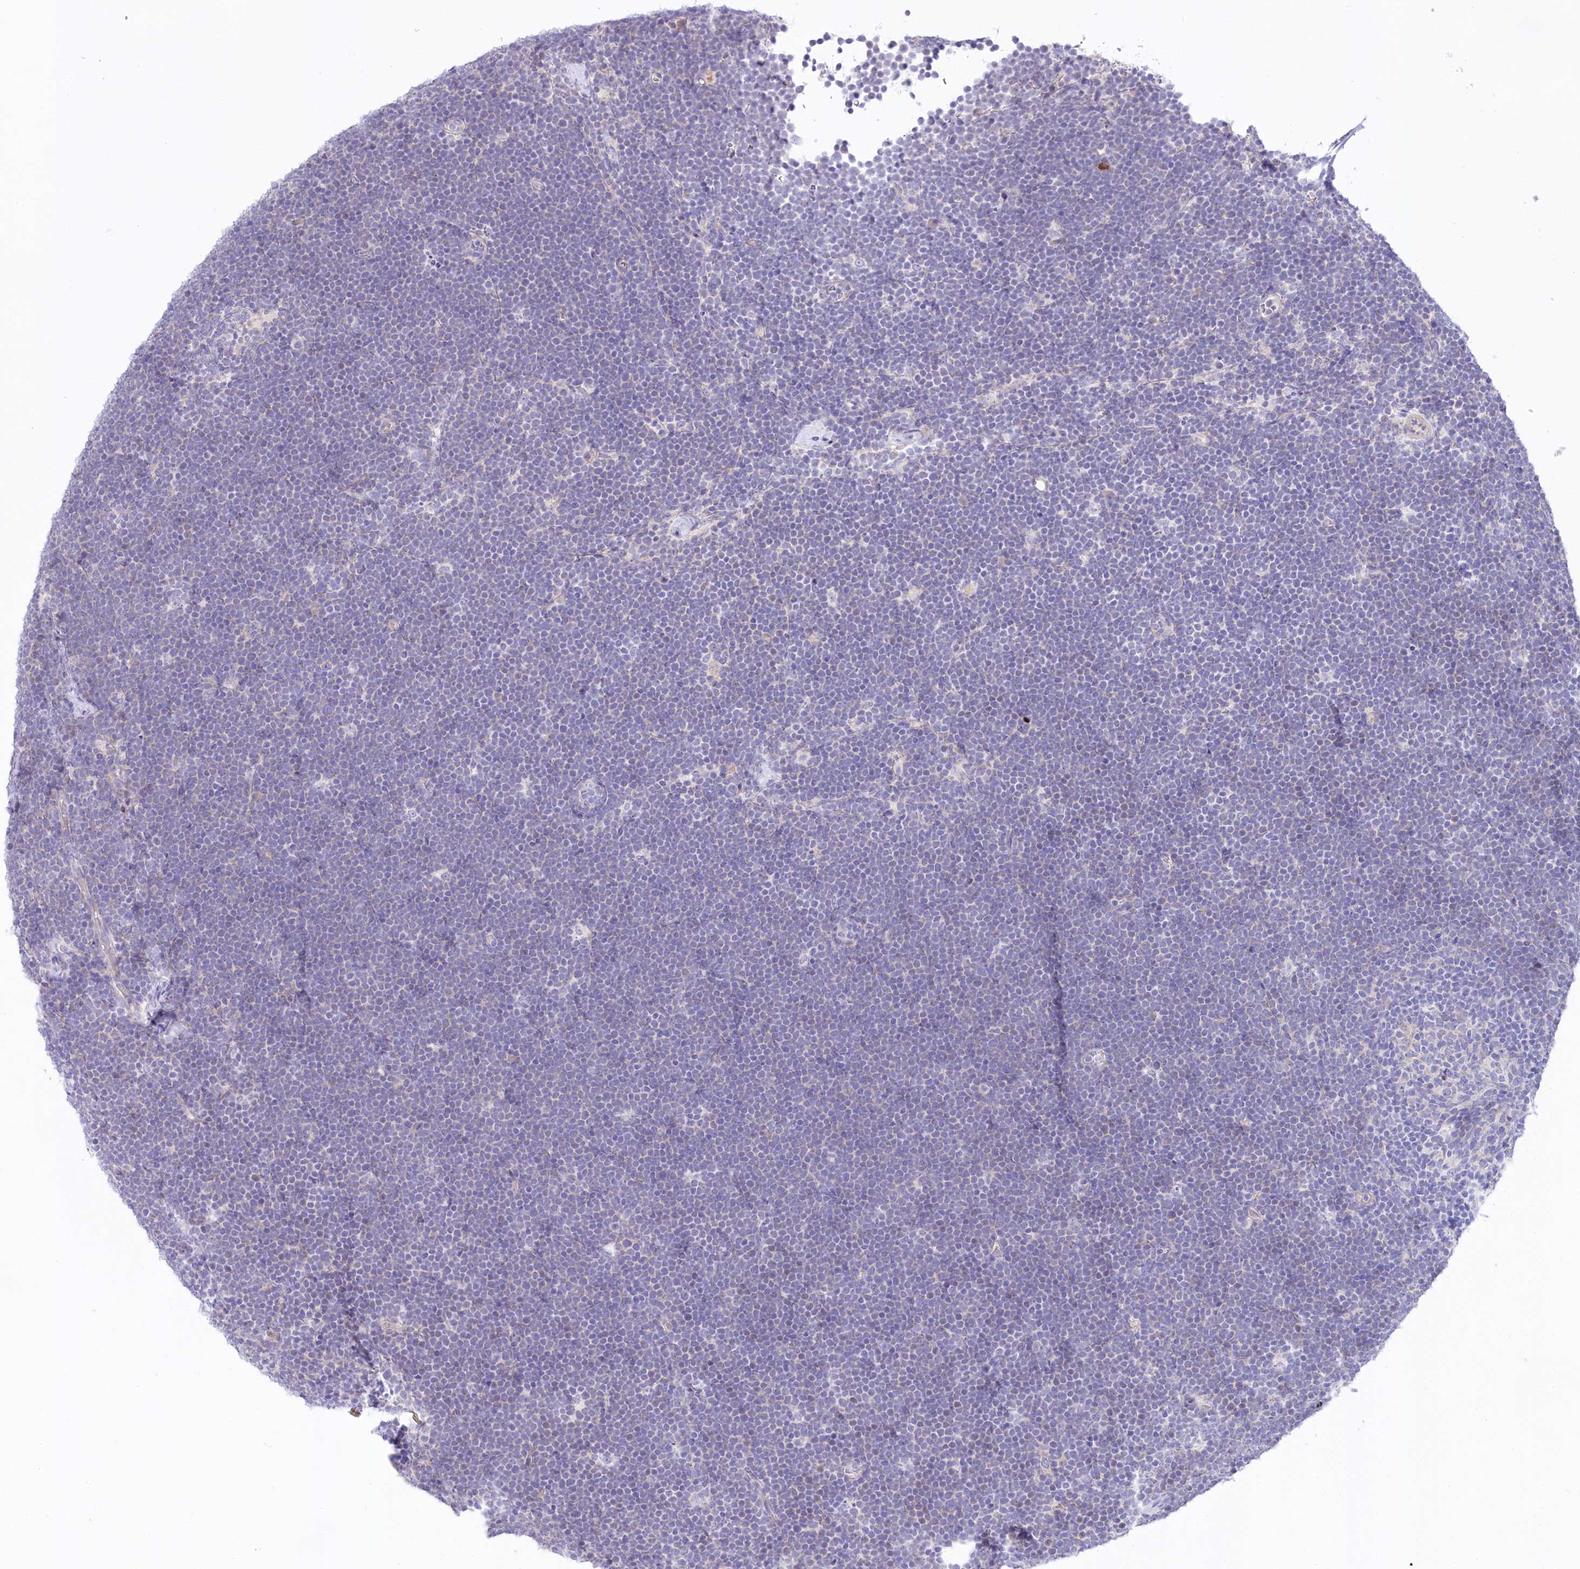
{"staining": {"intensity": "negative", "quantity": "none", "location": "none"}, "tissue": "lymphoma", "cell_type": "Tumor cells", "image_type": "cancer", "snomed": [{"axis": "morphology", "description": "Malignant lymphoma, non-Hodgkin's type, High grade"}, {"axis": "topography", "description": "Lymph node"}], "caption": "This is a photomicrograph of immunohistochemistry (IHC) staining of lymphoma, which shows no expression in tumor cells. Nuclei are stained in blue.", "gene": "MYOZ1", "patient": {"sex": "male", "age": 13}}